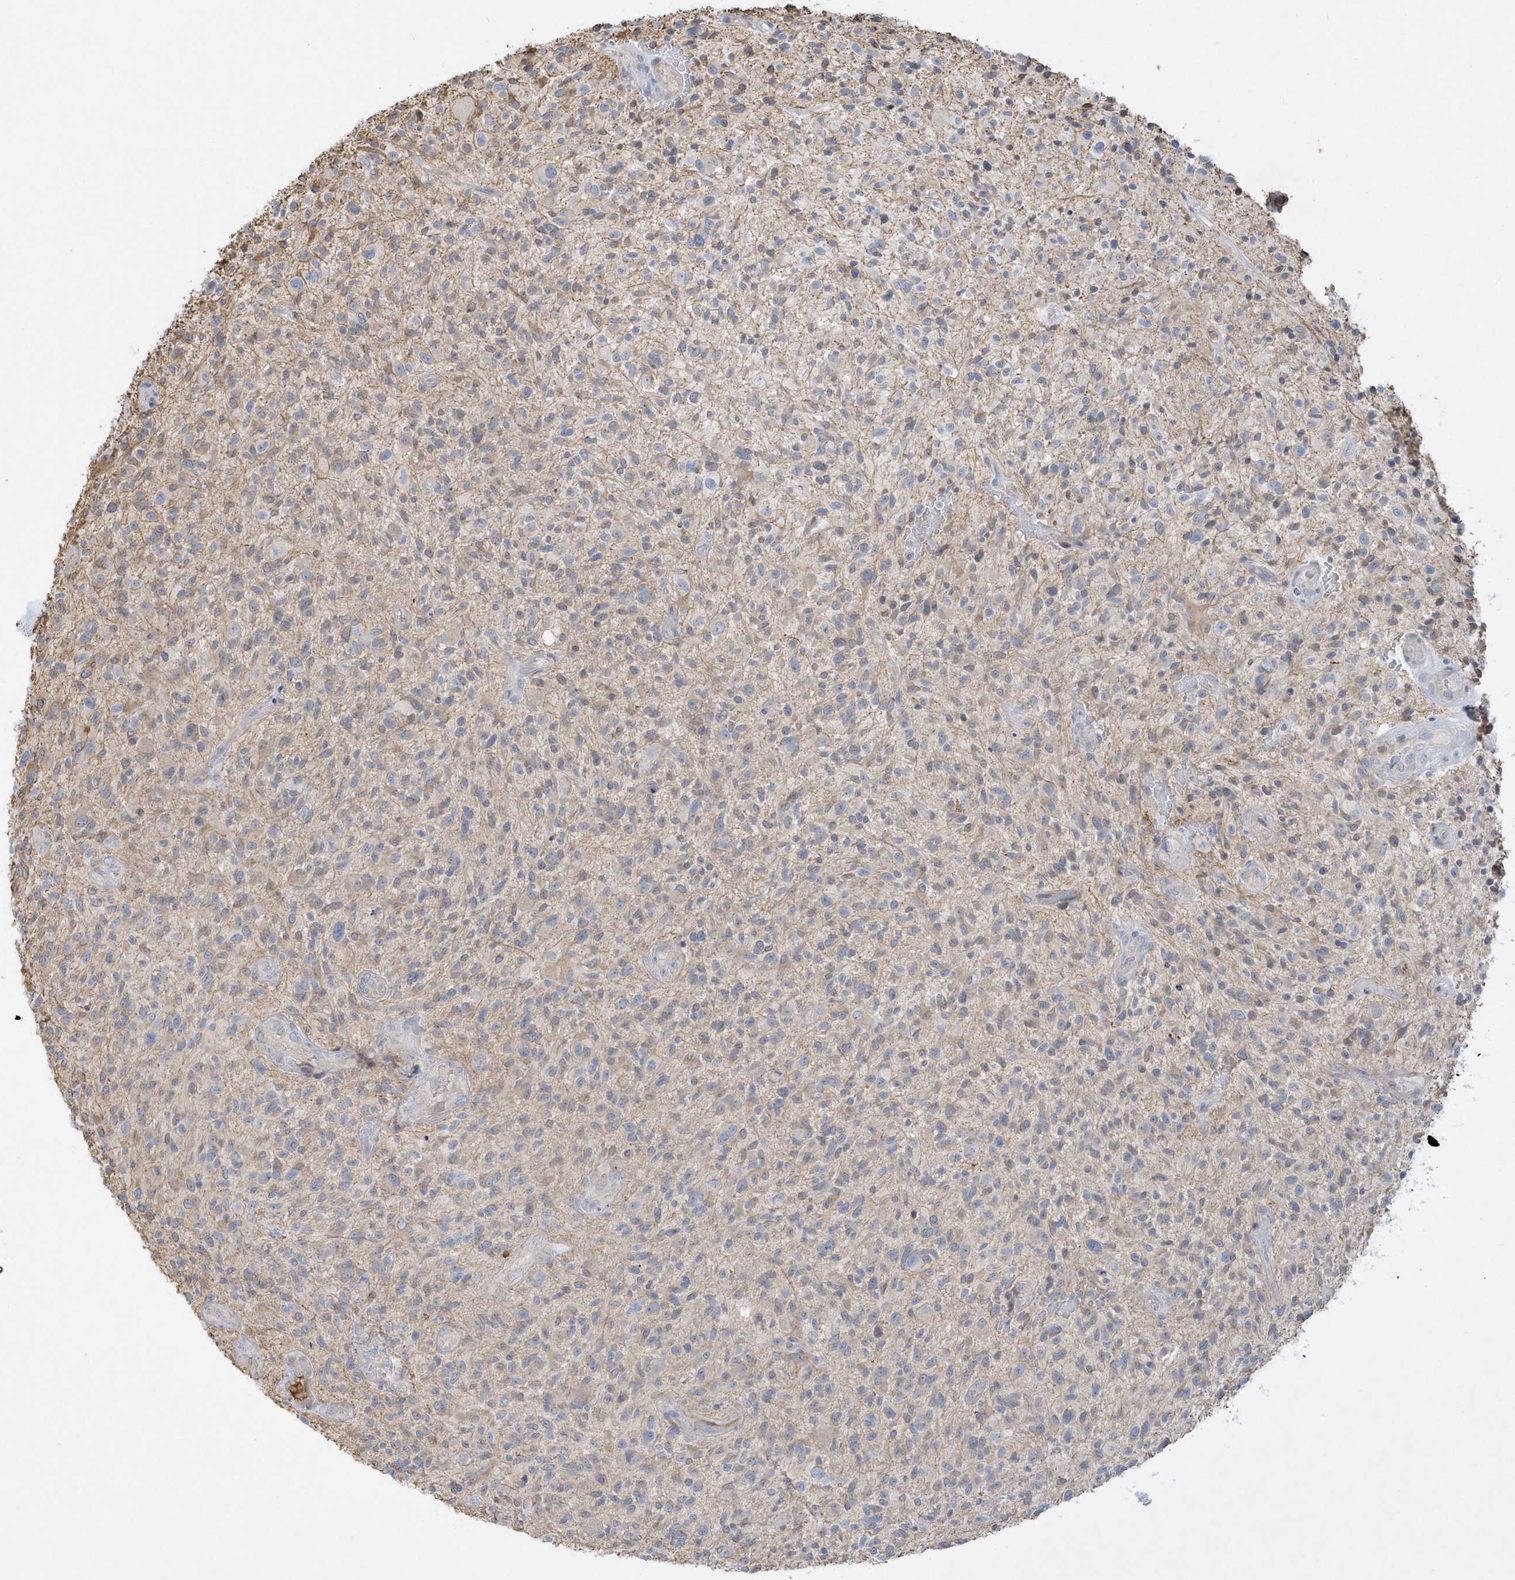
{"staining": {"intensity": "negative", "quantity": "none", "location": "none"}, "tissue": "glioma", "cell_type": "Tumor cells", "image_type": "cancer", "snomed": [{"axis": "morphology", "description": "Glioma, malignant, High grade"}, {"axis": "topography", "description": "Brain"}], "caption": "High power microscopy micrograph of an immunohistochemistry photomicrograph of malignant high-grade glioma, revealing no significant staining in tumor cells. (DAB IHC with hematoxylin counter stain).", "gene": "THADA", "patient": {"sex": "male", "age": 47}}